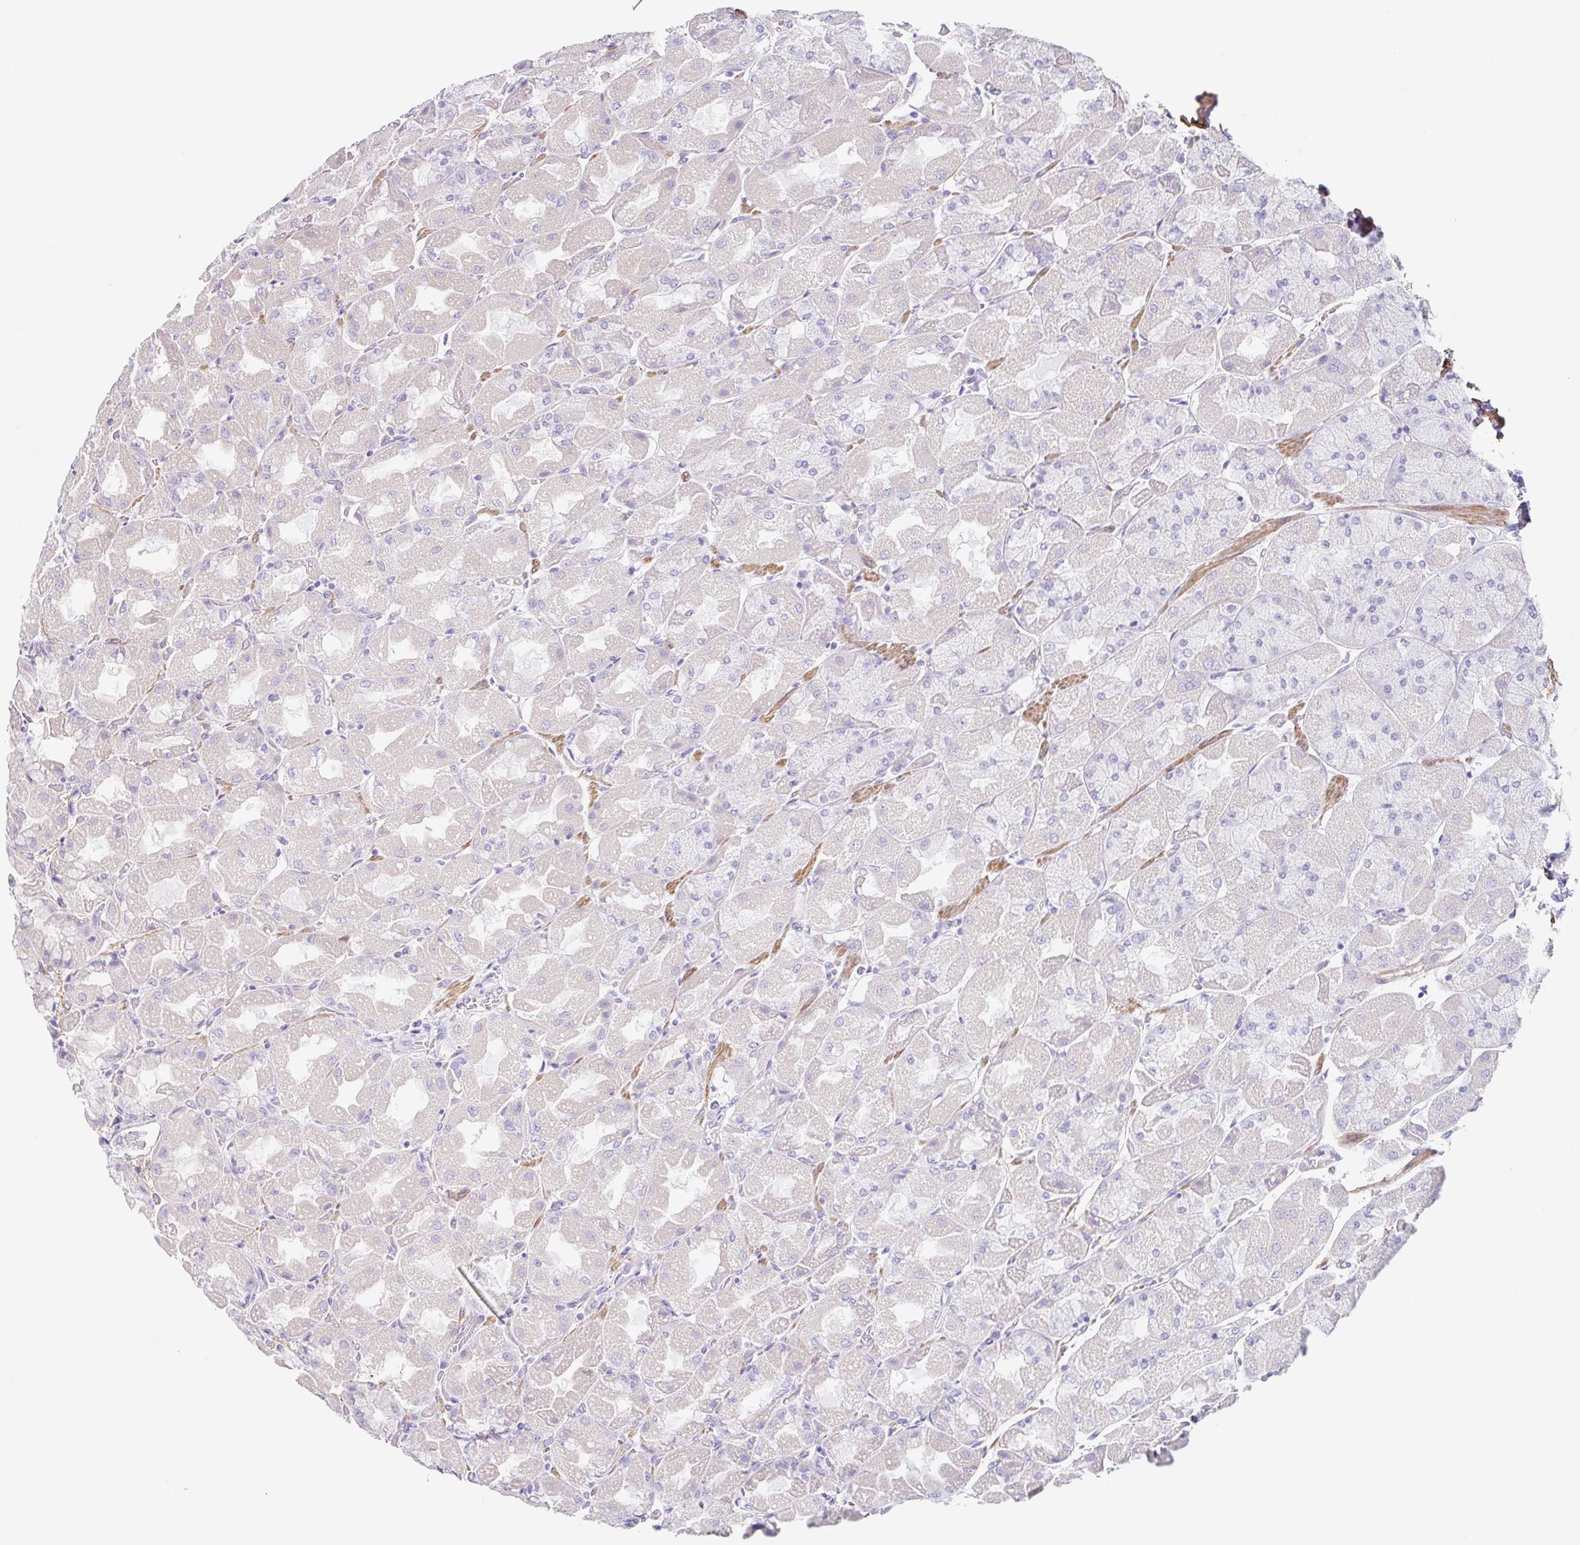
{"staining": {"intensity": "negative", "quantity": "none", "location": "none"}, "tissue": "stomach", "cell_type": "Glandular cells", "image_type": "normal", "snomed": [{"axis": "morphology", "description": "Normal tissue, NOS"}, {"axis": "topography", "description": "Stomach"}], "caption": "Immunohistochemistry micrograph of unremarkable stomach: stomach stained with DAB (3,3'-diaminobenzidine) demonstrates no significant protein expression in glandular cells.", "gene": "DCAF17", "patient": {"sex": "female", "age": 61}}